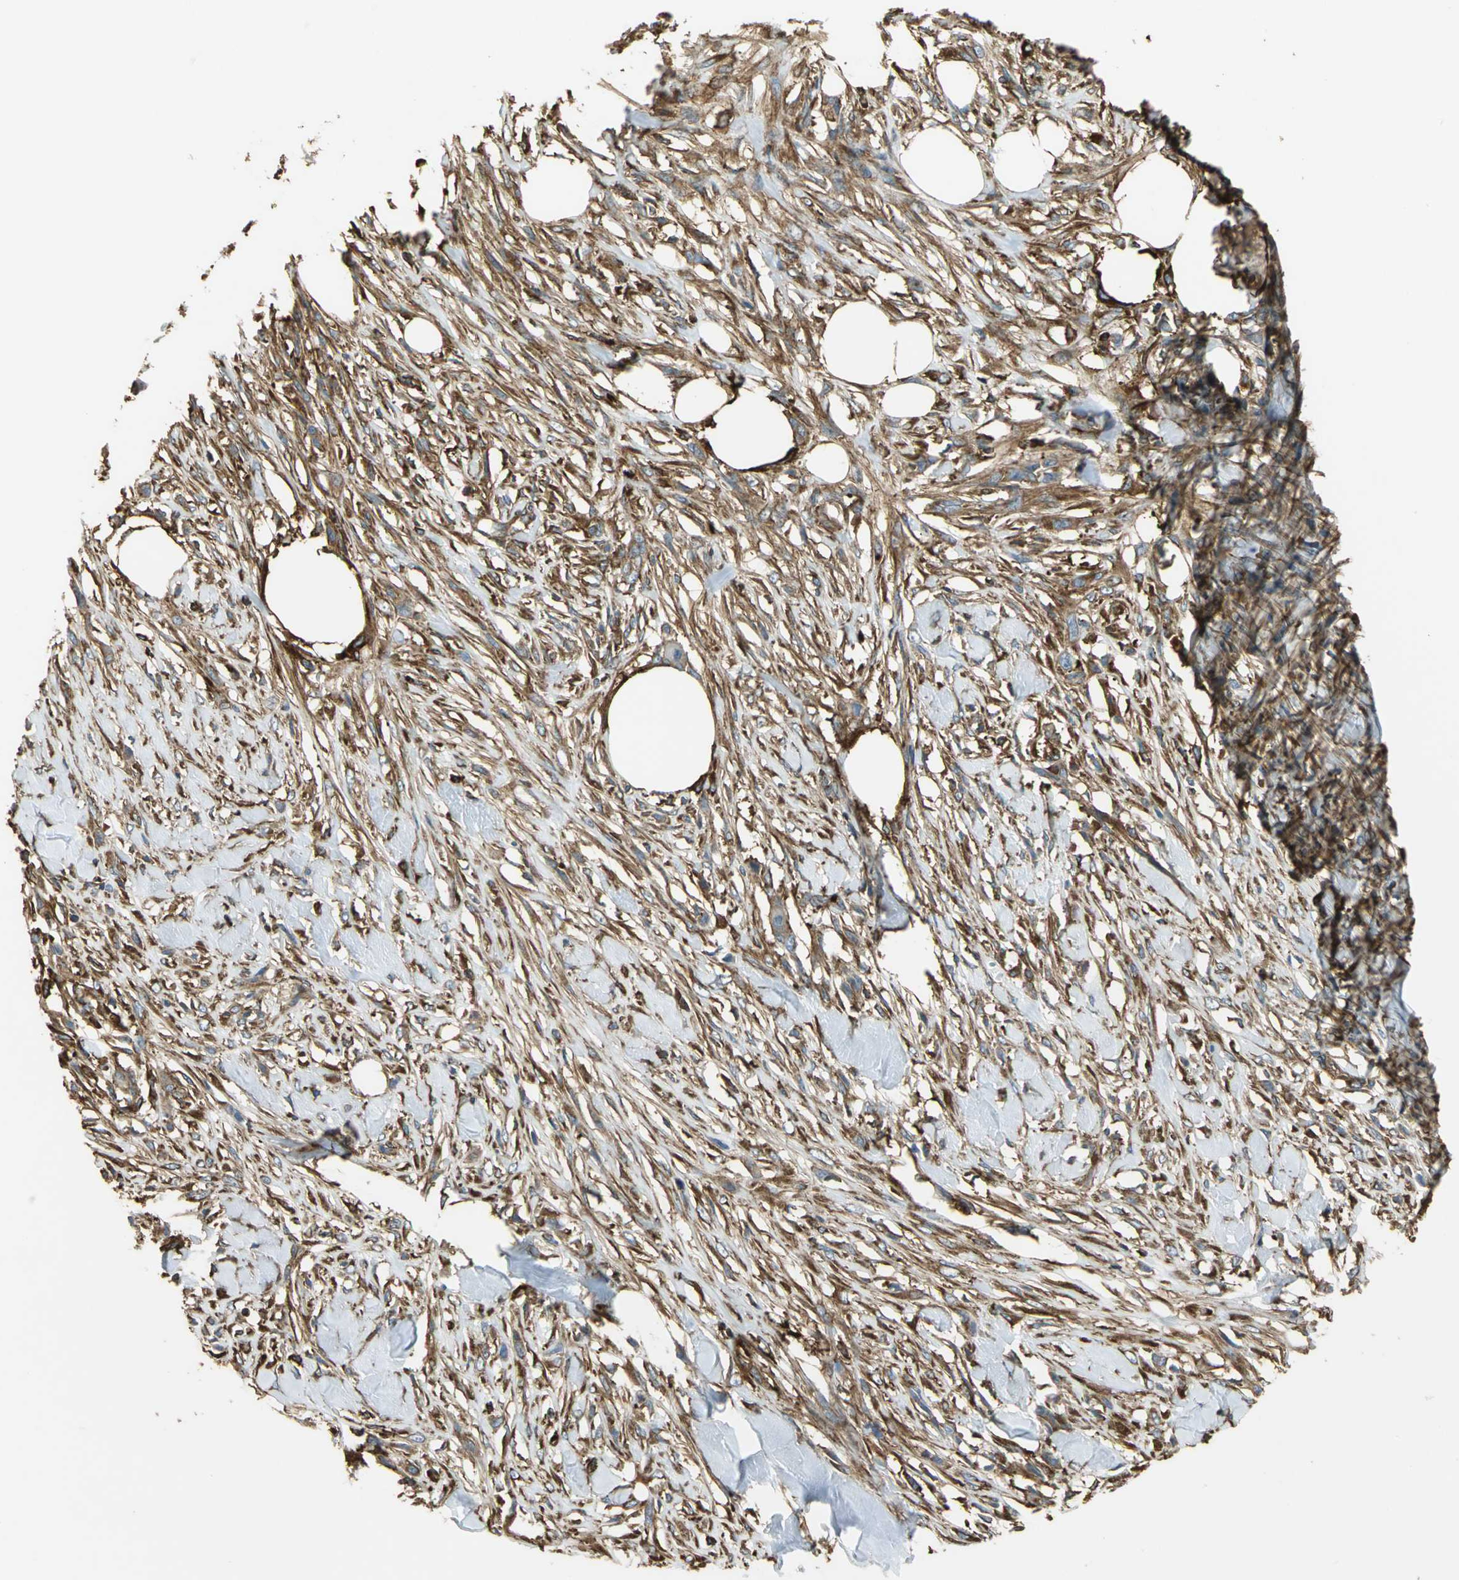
{"staining": {"intensity": "moderate", "quantity": ">75%", "location": "cytoplasmic/membranous"}, "tissue": "skin cancer", "cell_type": "Tumor cells", "image_type": "cancer", "snomed": [{"axis": "morphology", "description": "Normal tissue, NOS"}, {"axis": "morphology", "description": "Squamous cell carcinoma, NOS"}, {"axis": "topography", "description": "Skin"}], "caption": "Protein analysis of squamous cell carcinoma (skin) tissue displays moderate cytoplasmic/membranous expression in about >75% of tumor cells.", "gene": "TLN1", "patient": {"sex": "female", "age": 59}}